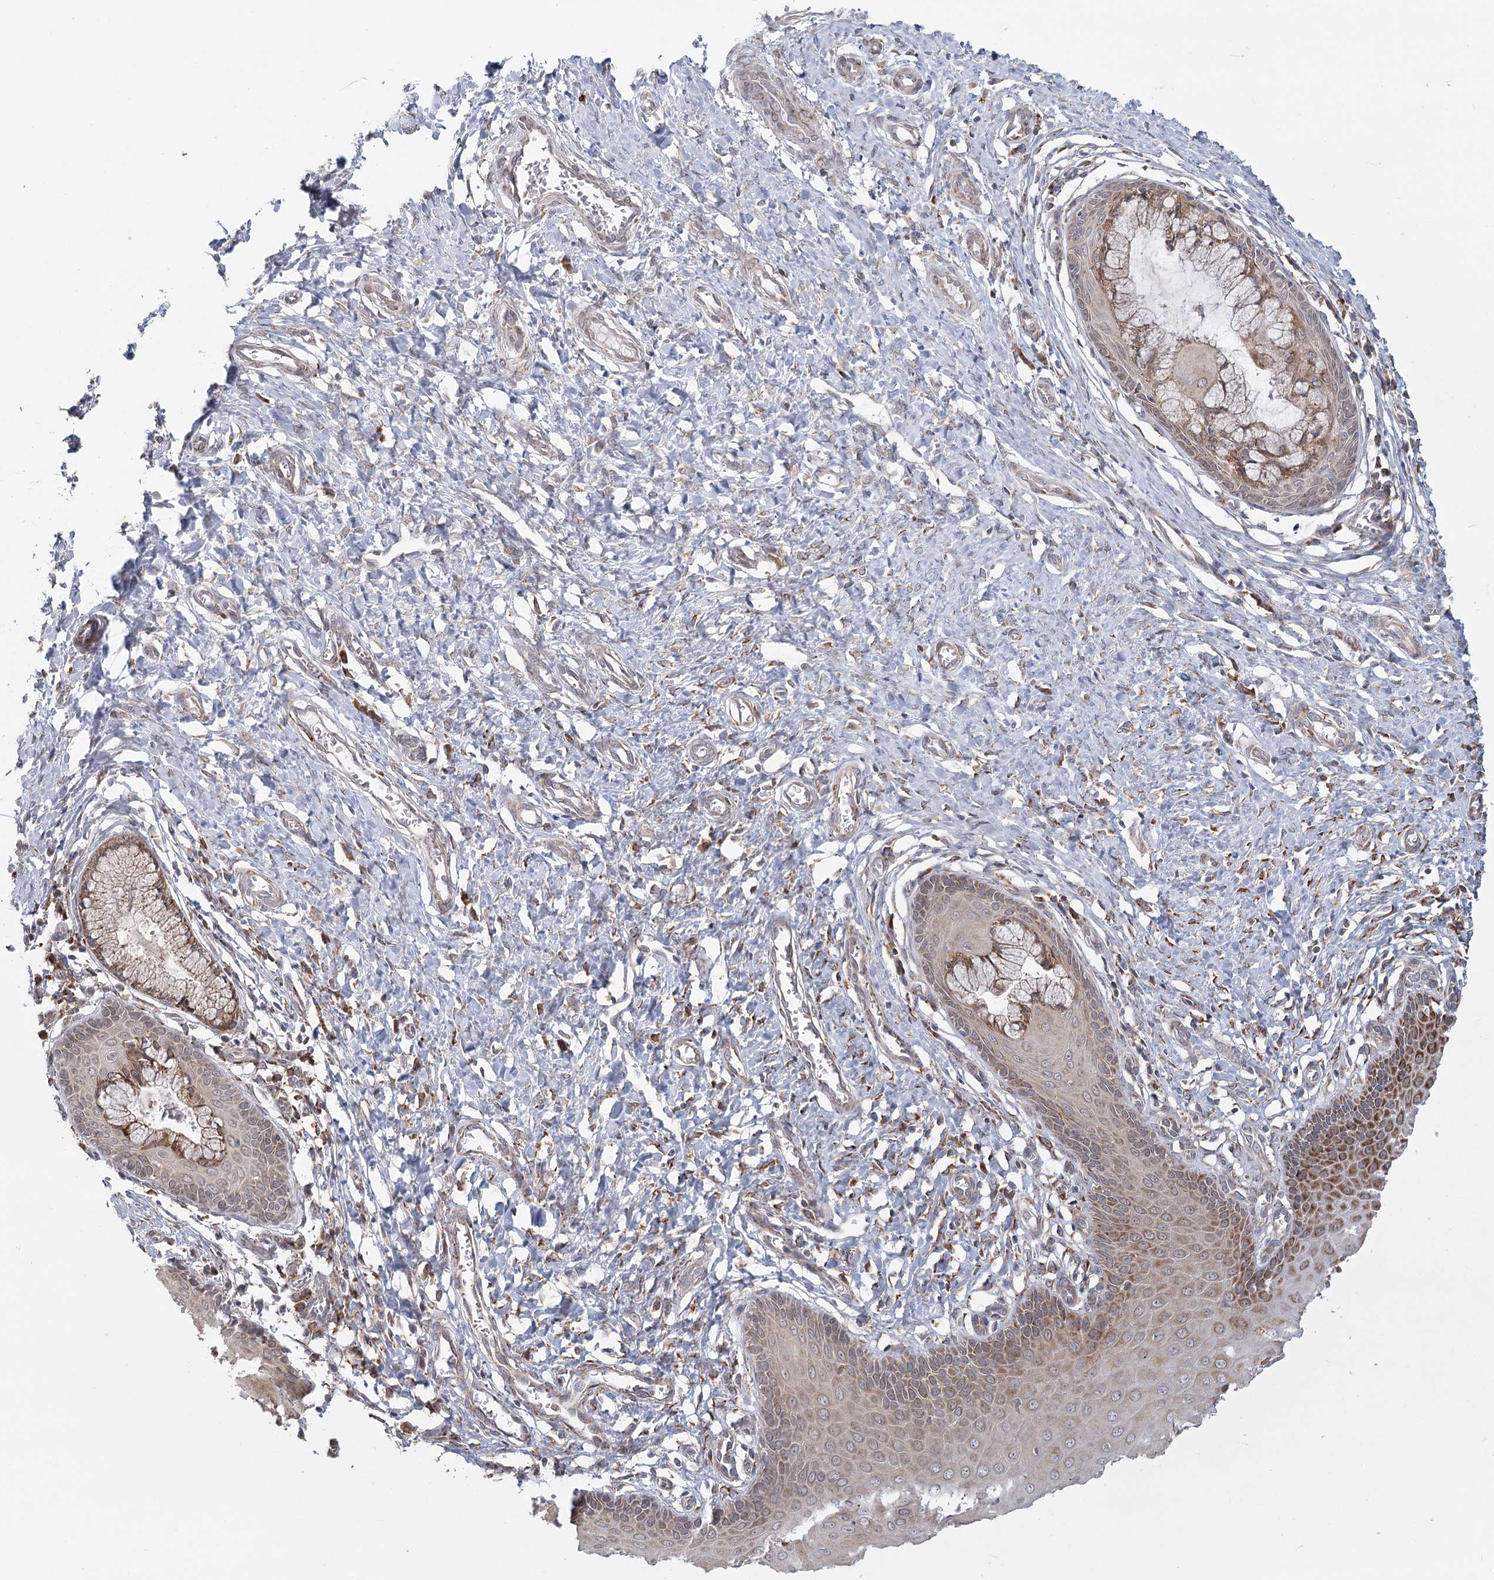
{"staining": {"intensity": "moderate", "quantity": "25%-75%", "location": "cytoplasmic/membranous"}, "tissue": "cervix", "cell_type": "Glandular cells", "image_type": "normal", "snomed": [{"axis": "morphology", "description": "Normal tissue, NOS"}, {"axis": "topography", "description": "Cervix"}], "caption": "Immunohistochemistry (DAB) staining of normal cervix exhibits moderate cytoplasmic/membranous protein positivity in approximately 25%-75% of glandular cells.", "gene": "LACTB", "patient": {"sex": "female", "age": 55}}